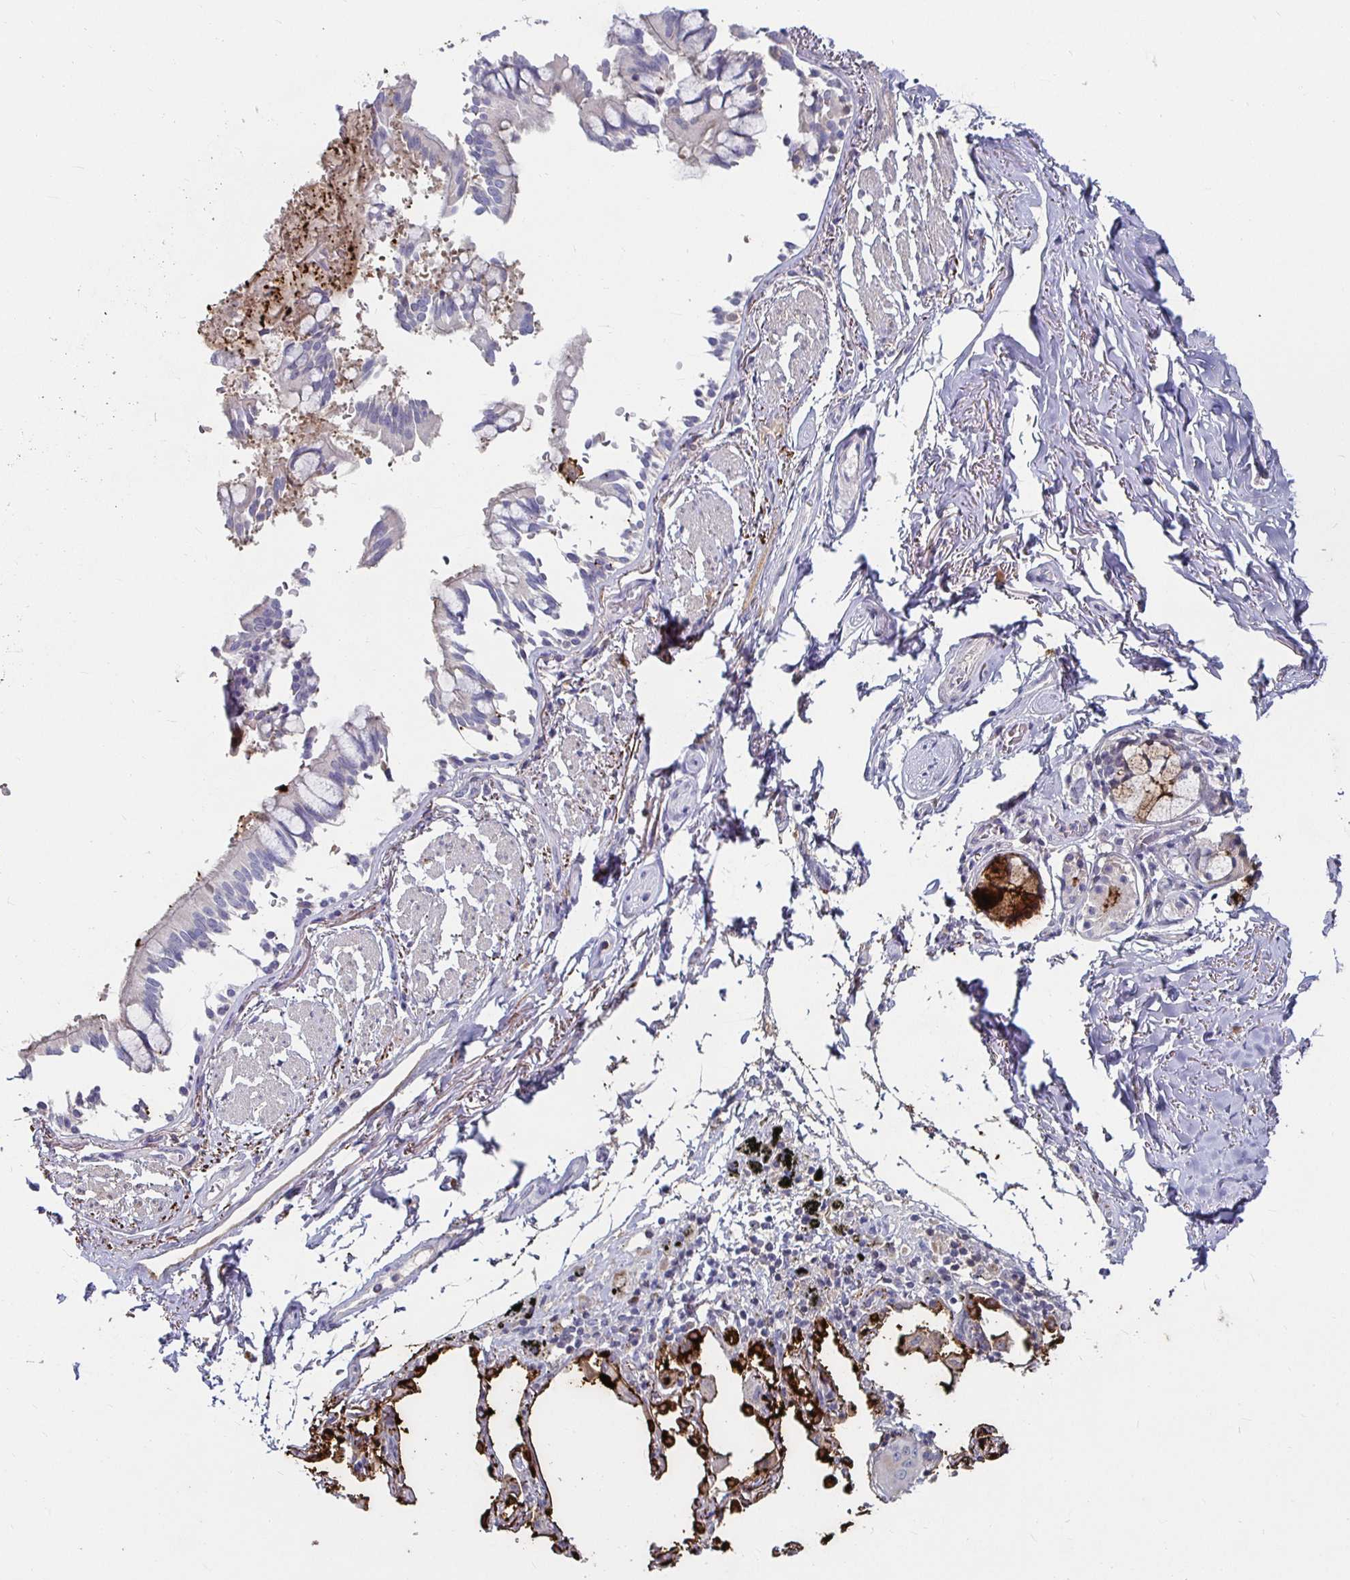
{"staining": {"intensity": "weak", "quantity": "<25%", "location": "cytoplasmic/membranous"}, "tissue": "bronchus", "cell_type": "Respiratory epithelial cells", "image_type": "normal", "snomed": [{"axis": "morphology", "description": "Normal tissue, NOS"}, {"axis": "topography", "description": "Bronchus"}], "caption": "This is an IHC histopathology image of unremarkable human bronchus. There is no positivity in respiratory epithelial cells.", "gene": "RNF144B", "patient": {"sex": "male", "age": 70}}